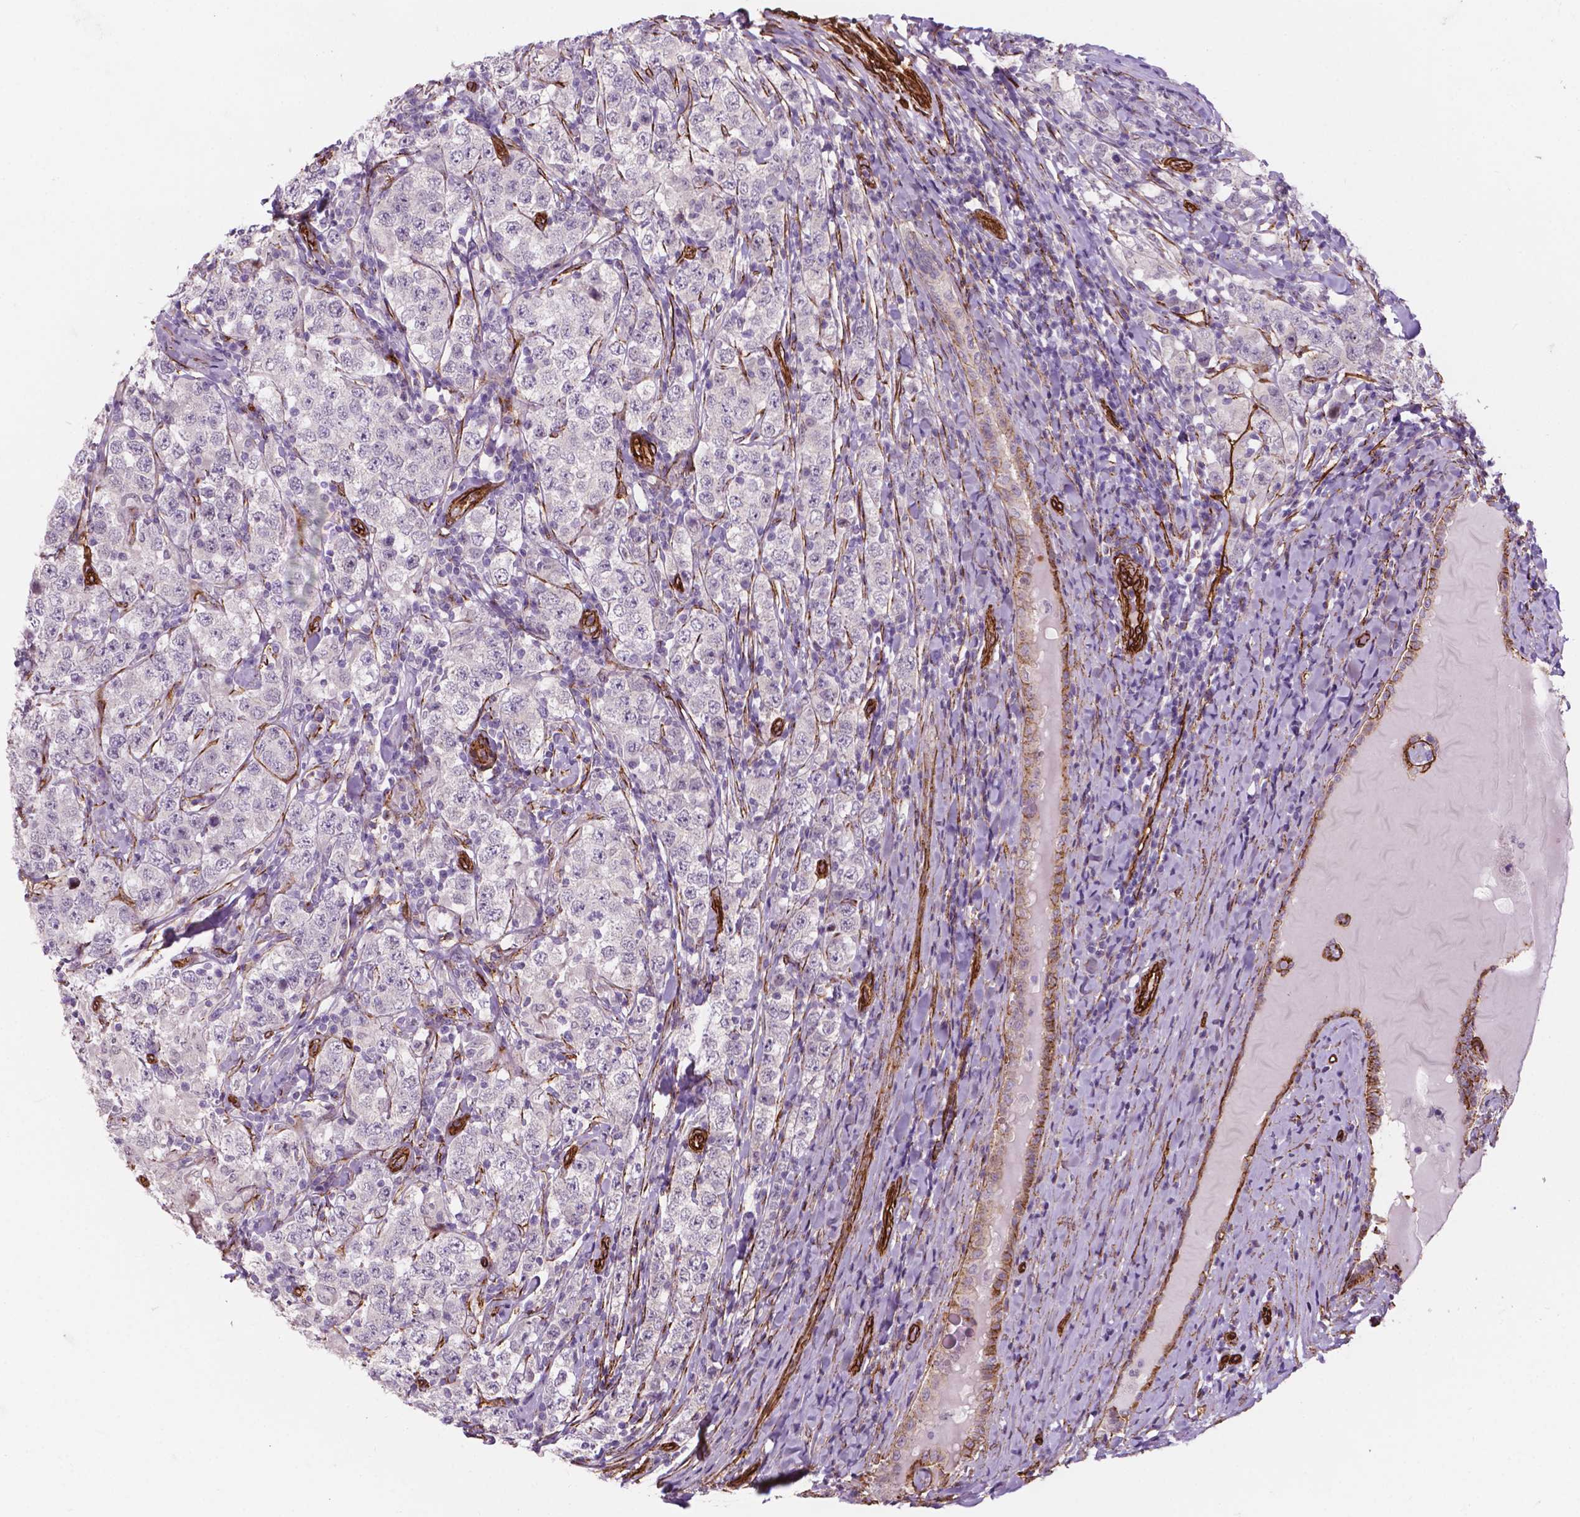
{"staining": {"intensity": "negative", "quantity": "none", "location": "none"}, "tissue": "testis cancer", "cell_type": "Tumor cells", "image_type": "cancer", "snomed": [{"axis": "morphology", "description": "Seminoma, NOS"}, {"axis": "morphology", "description": "Carcinoma, Embryonal, NOS"}, {"axis": "topography", "description": "Testis"}], "caption": "A micrograph of human testis cancer (embryonal carcinoma) is negative for staining in tumor cells.", "gene": "EGFL8", "patient": {"sex": "male", "age": 41}}